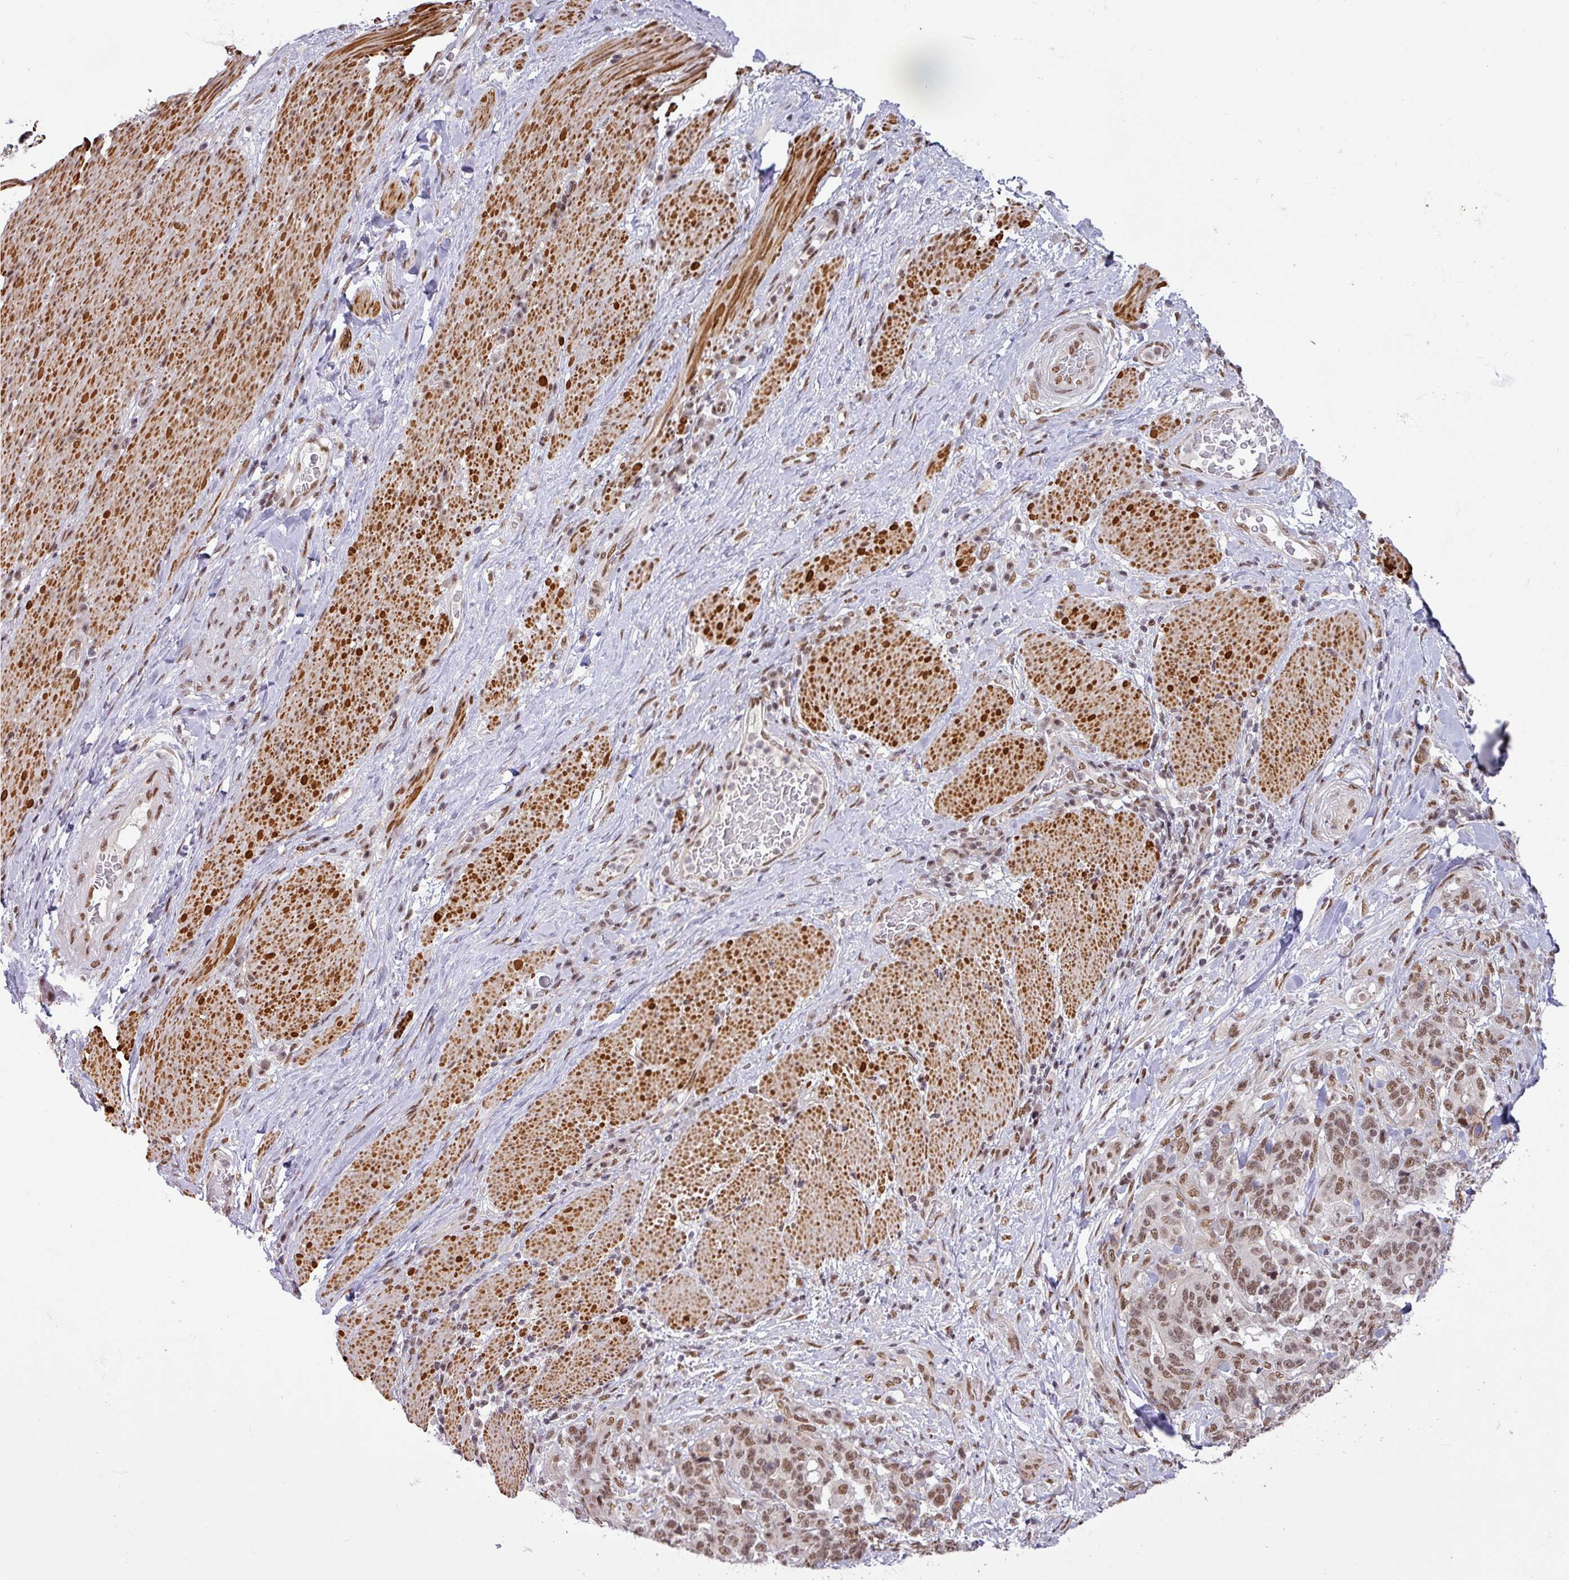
{"staining": {"intensity": "moderate", "quantity": ">75%", "location": "nuclear"}, "tissue": "stomach cancer", "cell_type": "Tumor cells", "image_type": "cancer", "snomed": [{"axis": "morphology", "description": "Normal tissue, NOS"}, {"axis": "morphology", "description": "Adenocarcinoma, NOS"}, {"axis": "topography", "description": "Stomach"}], "caption": "Immunohistochemistry (IHC) staining of stomach cancer (adenocarcinoma), which demonstrates medium levels of moderate nuclear expression in about >75% of tumor cells indicating moderate nuclear protein expression. The staining was performed using DAB (3,3'-diaminobenzidine) (brown) for protein detection and nuclei were counterstained in hematoxylin (blue).", "gene": "SRSF2", "patient": {"sex": "female", "age": 64}}